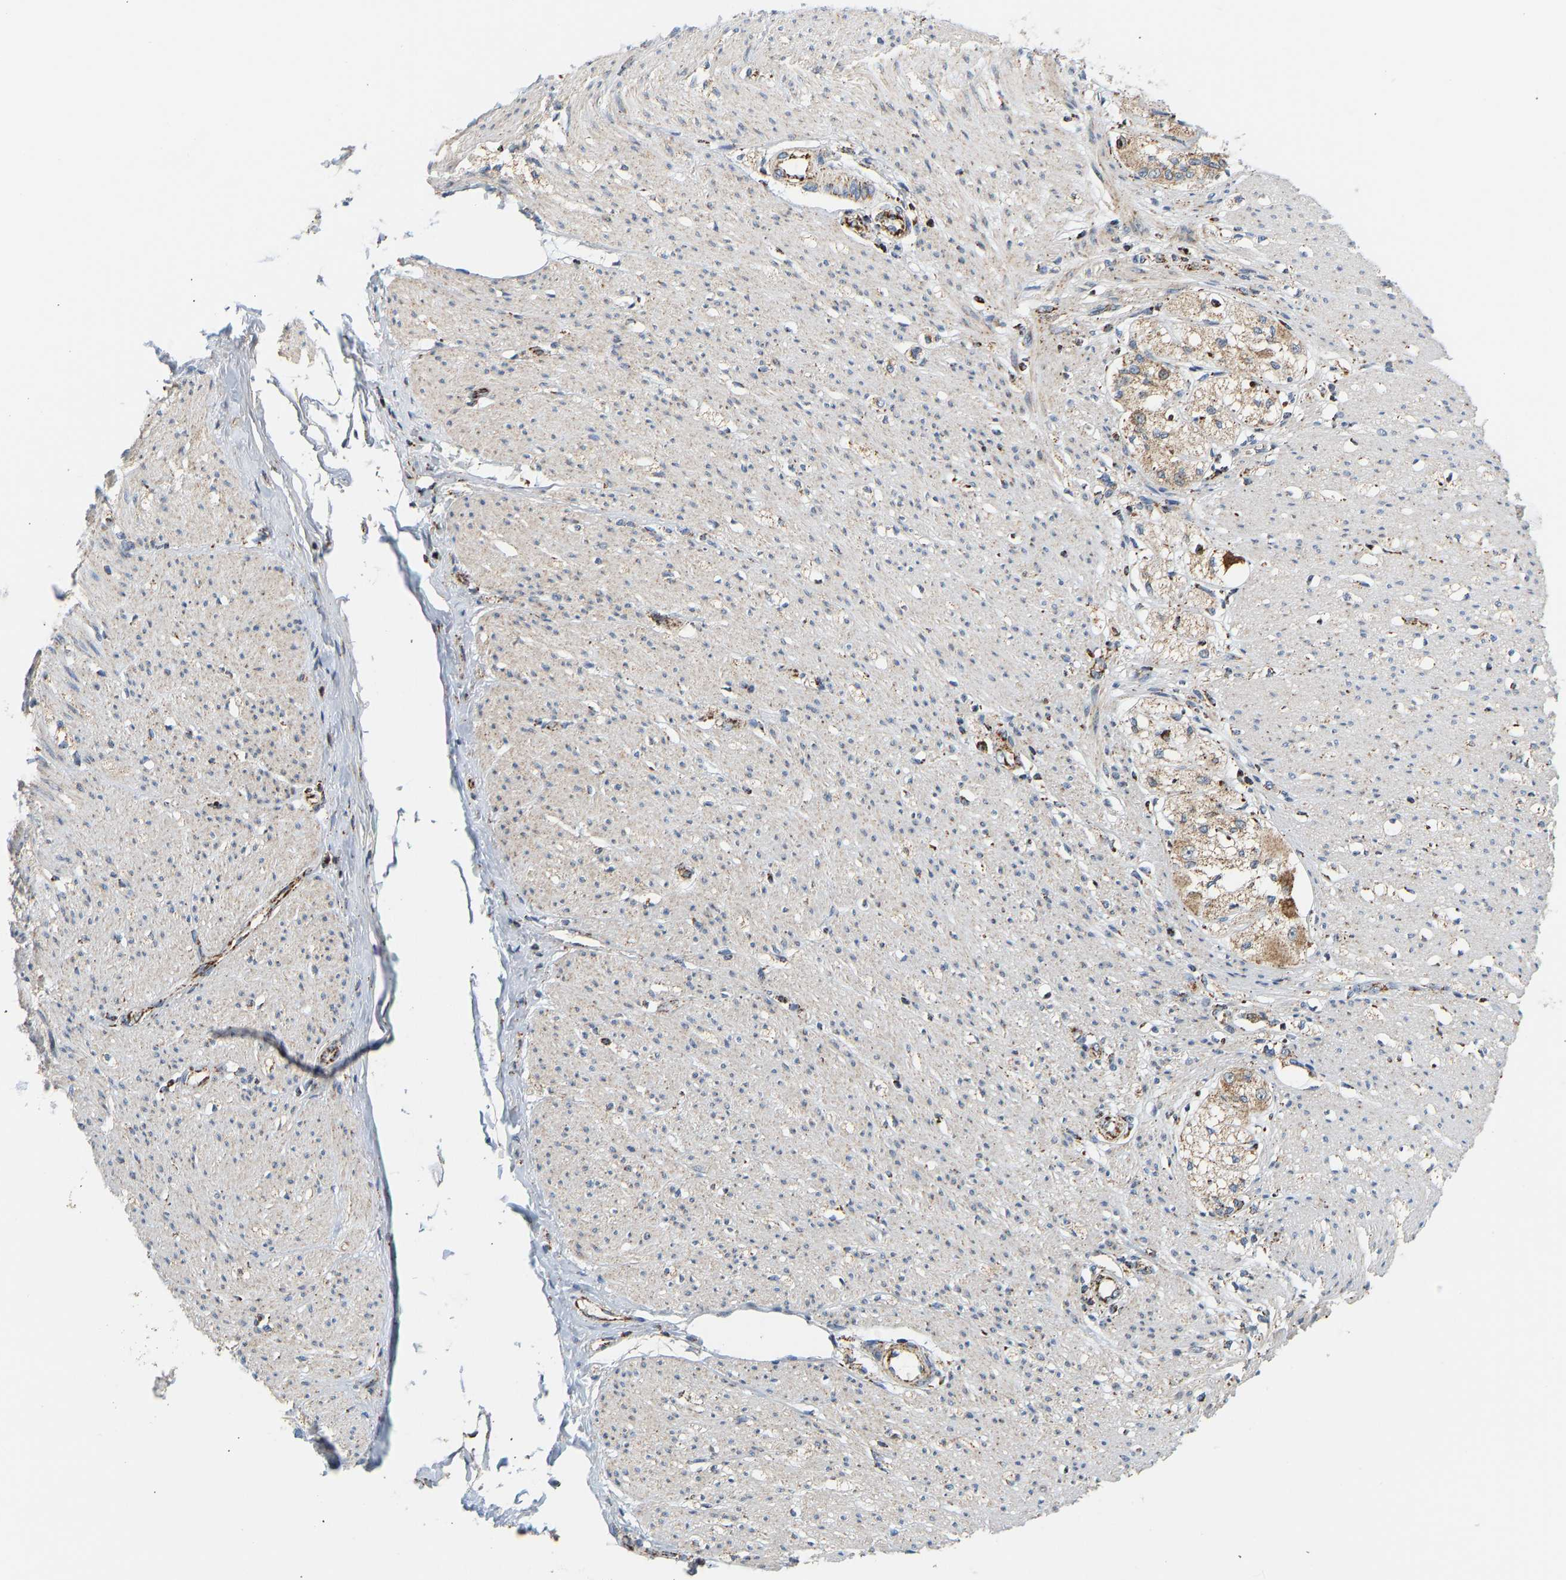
{"staining": {"intensity": "moderate", "quantity": ">75%", "location": "cytoplasmic/membranous"}, "tissue": "adipose tissue", "cell_type": "Adipocytes", "image_type": "normal", "snomed": [{"axis": "morphology", "description": "Normal tissue, NOS"}, {"axis": "morphology", "description": "Adenocarcinoma, NOS"}, {"axis": "topography", "description": "Colon"}, {"axis": "topography", "description": "Peripheral nerve tissue"}], "caption": "High-magnification brightfield microscopy of normal adipose tissue stained with DAB (3,3'-diaminobenzidine) (brown) and counterstained with hematoxylin (blue). adipocytes exhibit moderate cytoplasmic/membranous expression is seen in approximately>75% of cells.", "gene": "GPSM2", "patient": {"sex": "male", "age": 14}}